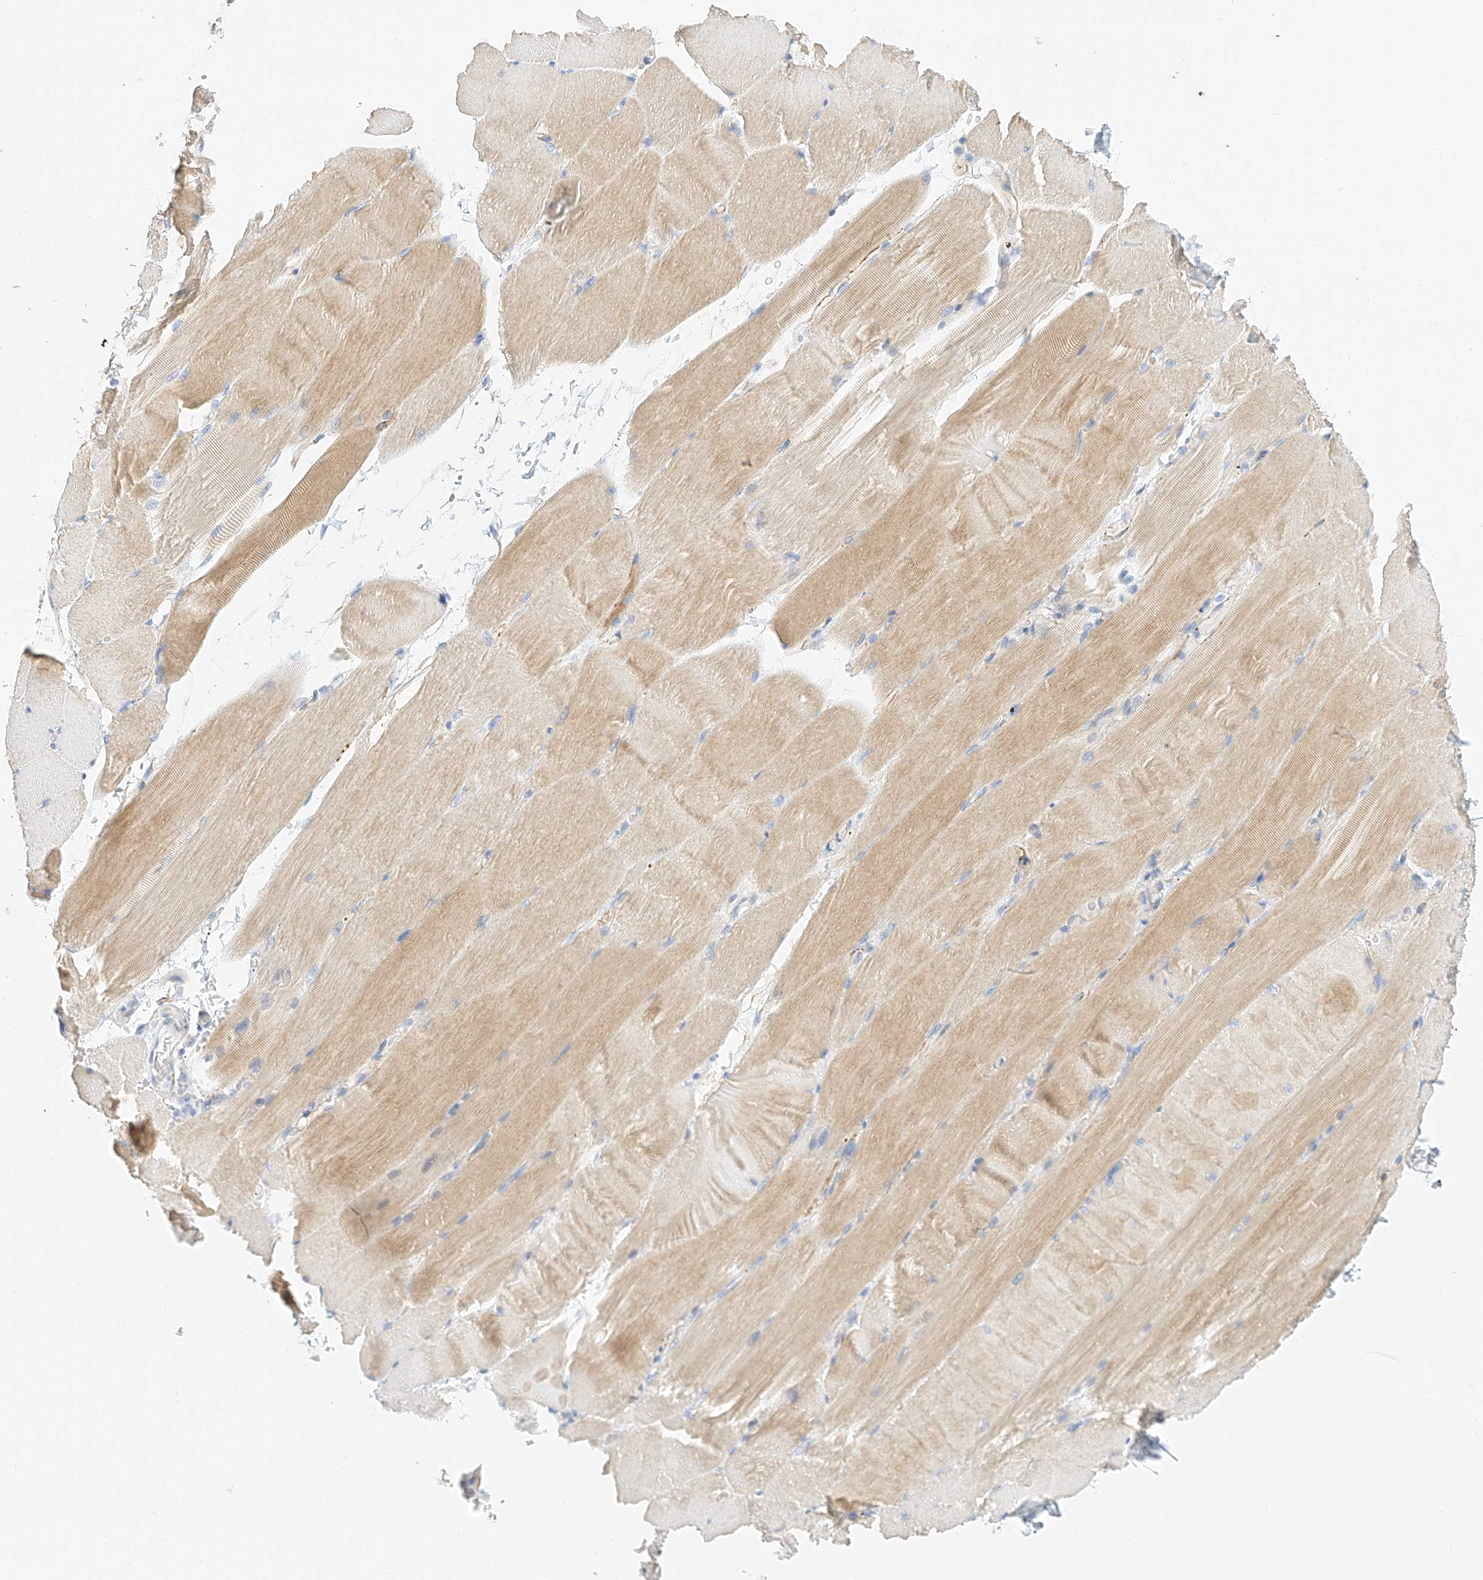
{"staining": {"intensity": "weak", "quantity": ">75%", "location": "cytoplasmic/membranous"}, "tissue": "skeletal muscle", "cell_type": "Myocytes", "image_type": "normal", "snomed": [{"axis": "morphology", "description": "Normal tissue, NOS"}, {"axis": "topography", "description": "Skeletal muscle"}, {"axis": "topography", "description": "Parathyroid gland"}], "caption": "Immunohistochemical staining of unremarkable skeletal muscle demonstrates low levels of weak cytoplasmic/membranous staining in about >75% of myocytes.", "gene": "CDCP2", "patient": {"sex": "female", "age": 37}}